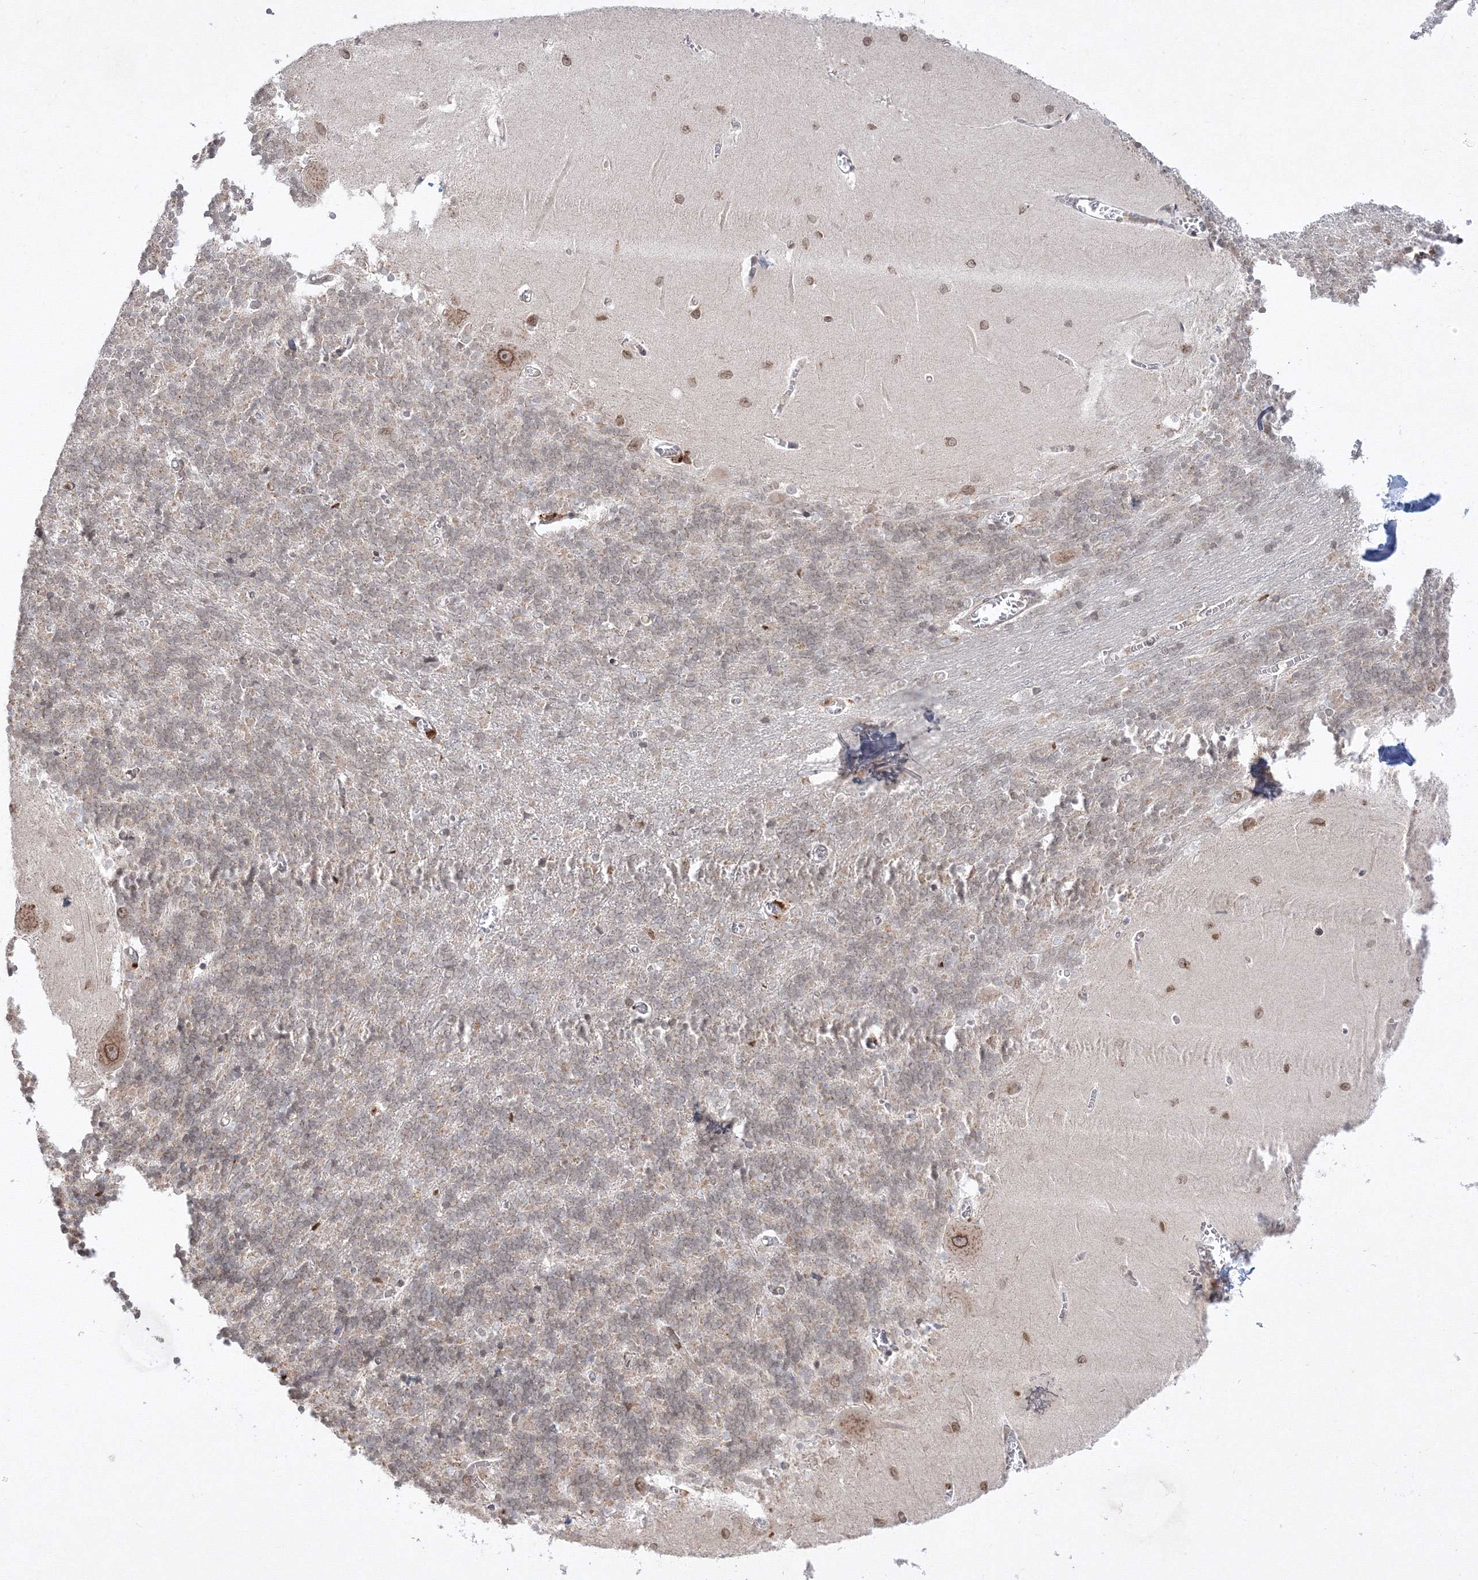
{"staining": {"intensity": "negative", "quantity": "none", "location": "none"}, "tissue": "cerebellum", "cell_type": "Cells in granular layer", "image_type": "normal", "snomed": [{"axis": "morphology", "description": "Normal tissue, NOS"}, {"axis": "topography", "description": "Cerebellum"}], "caption": "High power microscopy histopathology image of an immunohistochemistry photomicrograph of benign cerebellum, revealing no significant staining in cells in granular layer.", "gene": "TMEM50B", "patient": {"sex": "male", "age": 37}}